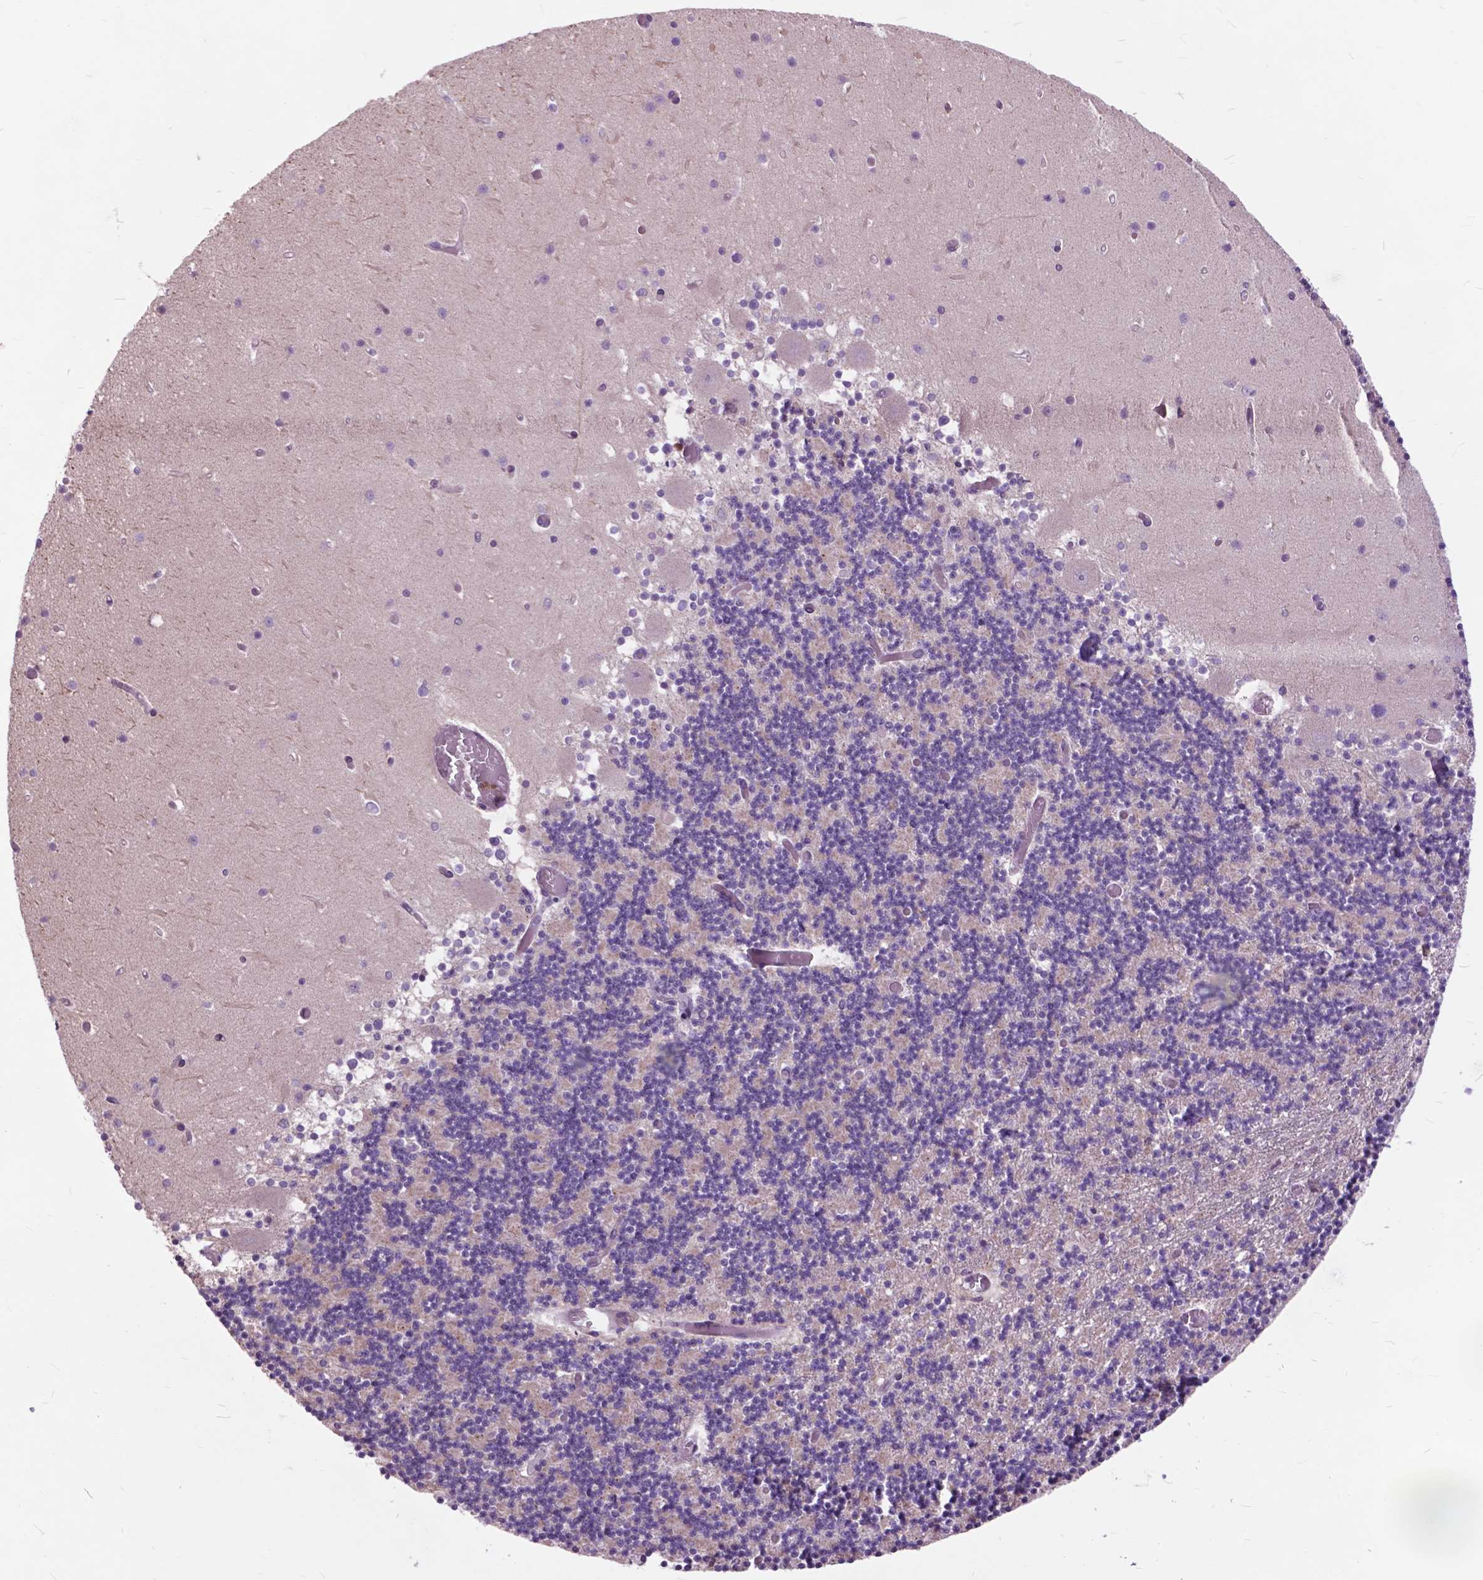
{"staining": {"intensity": "negative", "quantity": "none", "location": "none"}, "tissue": "cerebellum", "cell_type": "Cells in granular layer", "image_type": "normal", "snomed": [{"axis": "morphology", "description": "Normal tissue, NOS"}, {"axis": "topography", "description": "Cerebellum"}], "caption": "IHC of unremarkable cerebellum reveals no positivity in cells in granular layer.", "gene": "ARAF", "patient": {"sex": "female", "age": 28}}